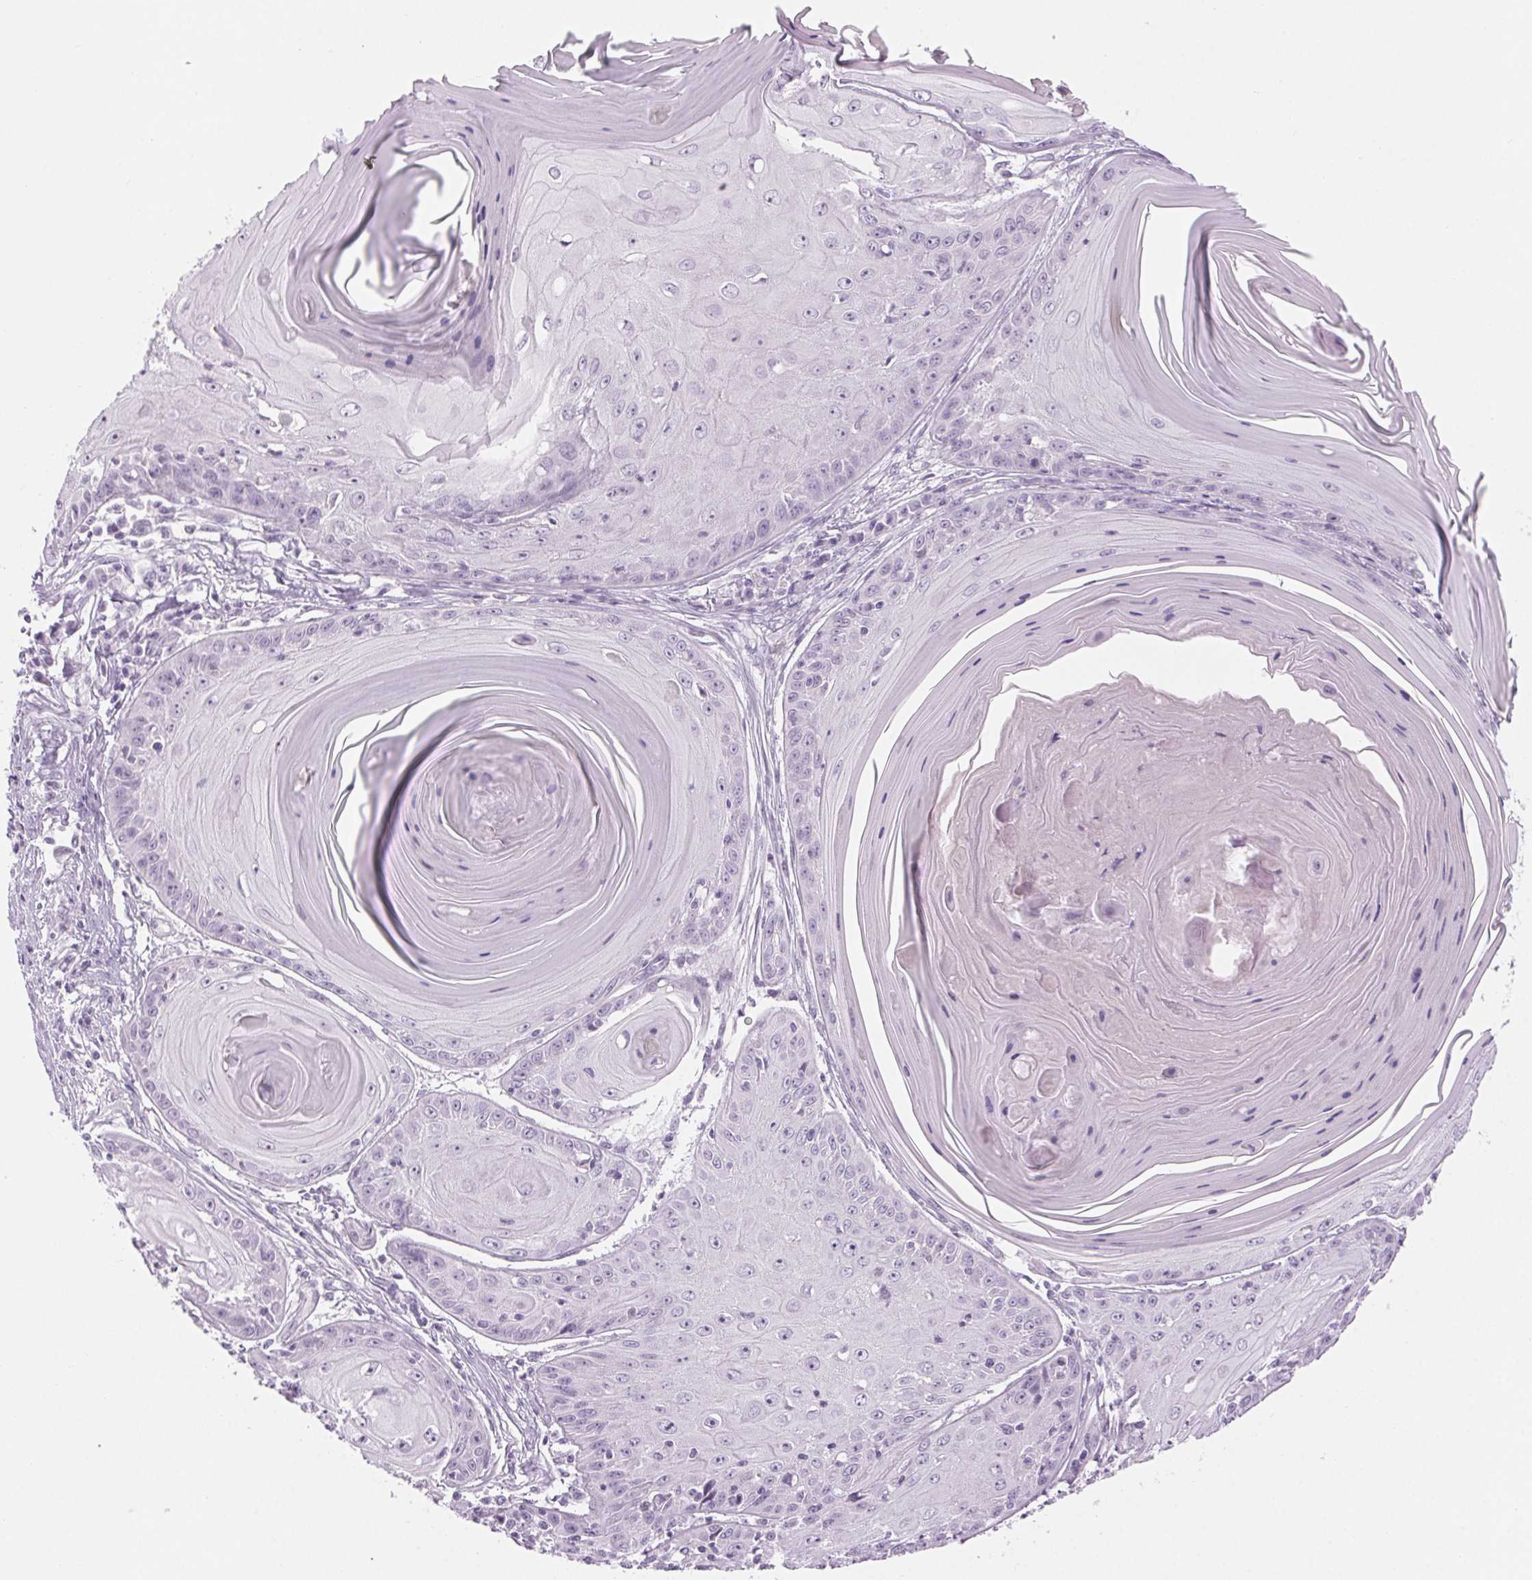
{"staining": {"intensity": "negative", "quantity": "none", "location": "none"}, "tissue": "skin cancer", "cell_type": "Tumor cells", "image_type": "cancer", "snomed": [{"axis": "morphology", "description": "Squamous cell carcinoma, NOS"}, {"axis": "topography", "description": "Skin"}, {"axis": "topography", "description": "Vulva"}], "caption": "A photomicrograph of squamous cell carcinoma (skin) stained for a protein demonstrates no brown staining in tumor cells.", "gene": "SLC6A19", "patient": {"sex": "female", "age": 85}}